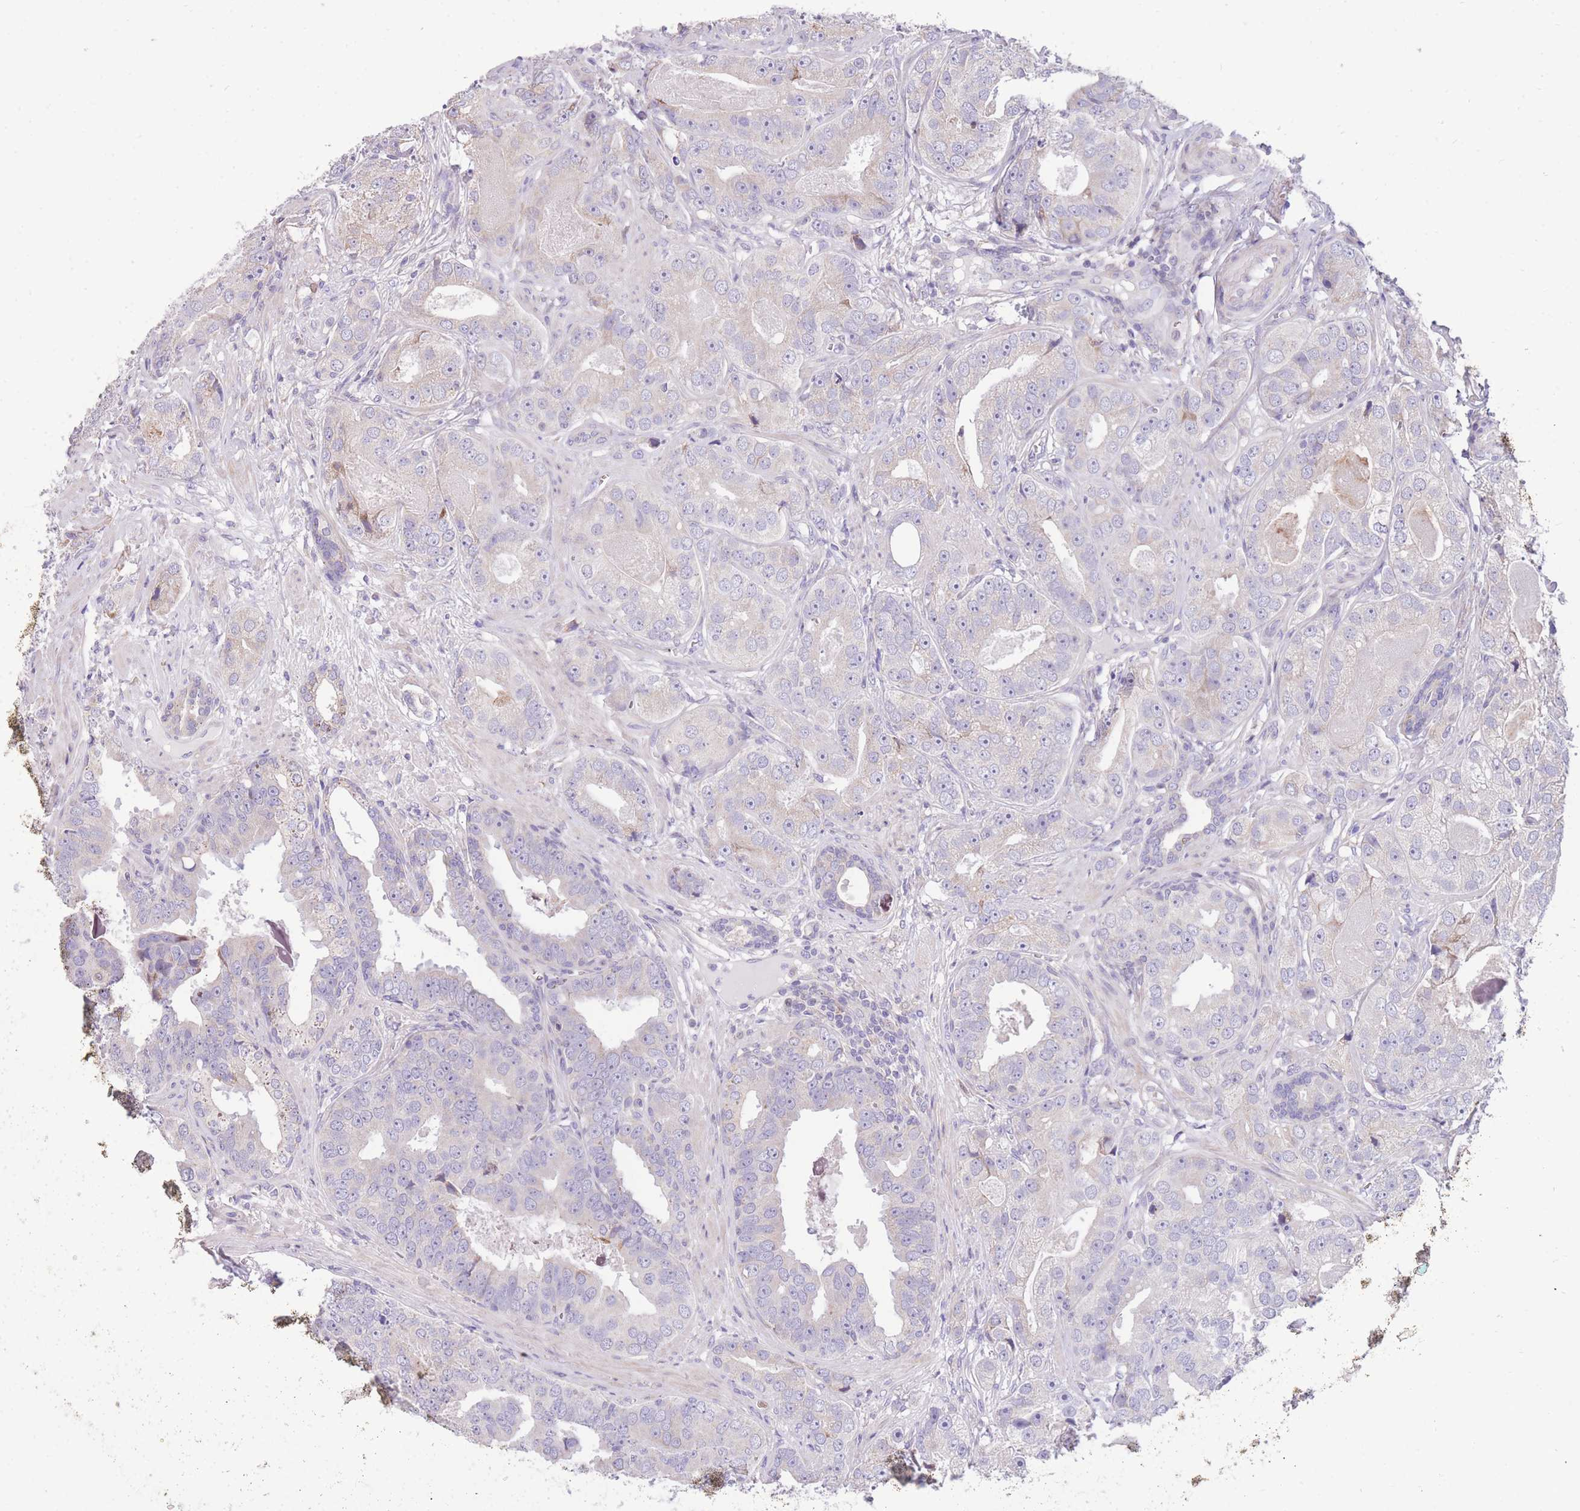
{"staining": {"intensity": "negative", "quantity": "none", "location": "none"}, "tissue": "prostate cancer", "cell_type": "Tumor cells", "image_type": "cancer", "snomed": [{"axis": "morphology", "description": "Adenocarcinoma, High grade"}, {"axis": "topography", "description": "Prostate"}], "caption": "Immunohistochemistry of human prostate high-grade adenocarcinoma displays no staining in tumor cells.", "gene": "TOPAZ1", "patient": {"sex": "male", "age": 71}}